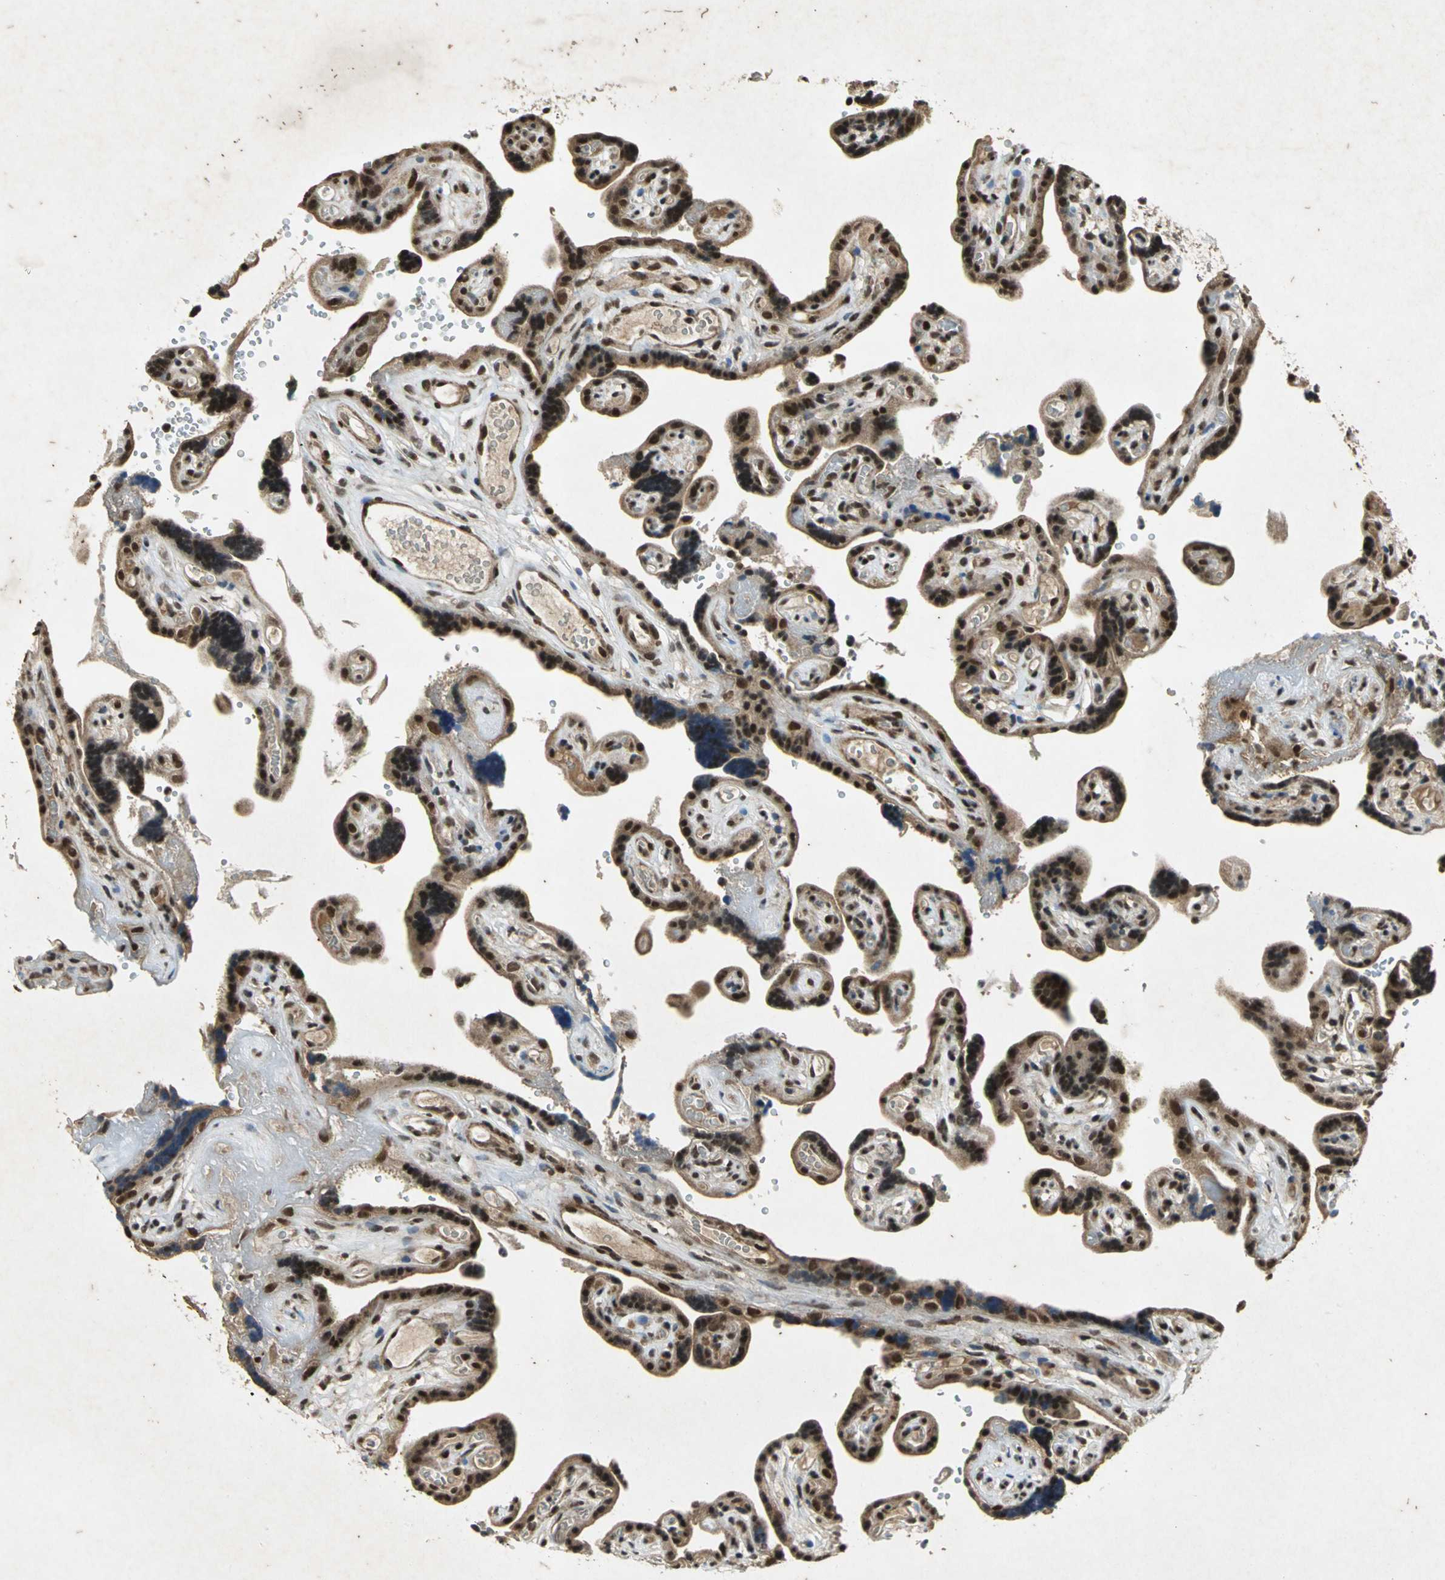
{"staining": {"intensity": "weak", "quantity": ">75%", "location": "cytoplasmic/membranous"}, "tissue": "placenta", "cell_type": "Trophoblastic cells", "image_type": "normal", "snomed": [{"axis": "morphology", "description": "Normal tissue, NOS"}, {"axis": "topography", "description": "Placenta"}], "caption": "Protein staining of normal placenta demonstrates weak cytoplasmic/membranous staining in about >75% of trophoblastic cells.", "gene": "NOTCH3", "patient": {"sex": "female", "age": 30}}